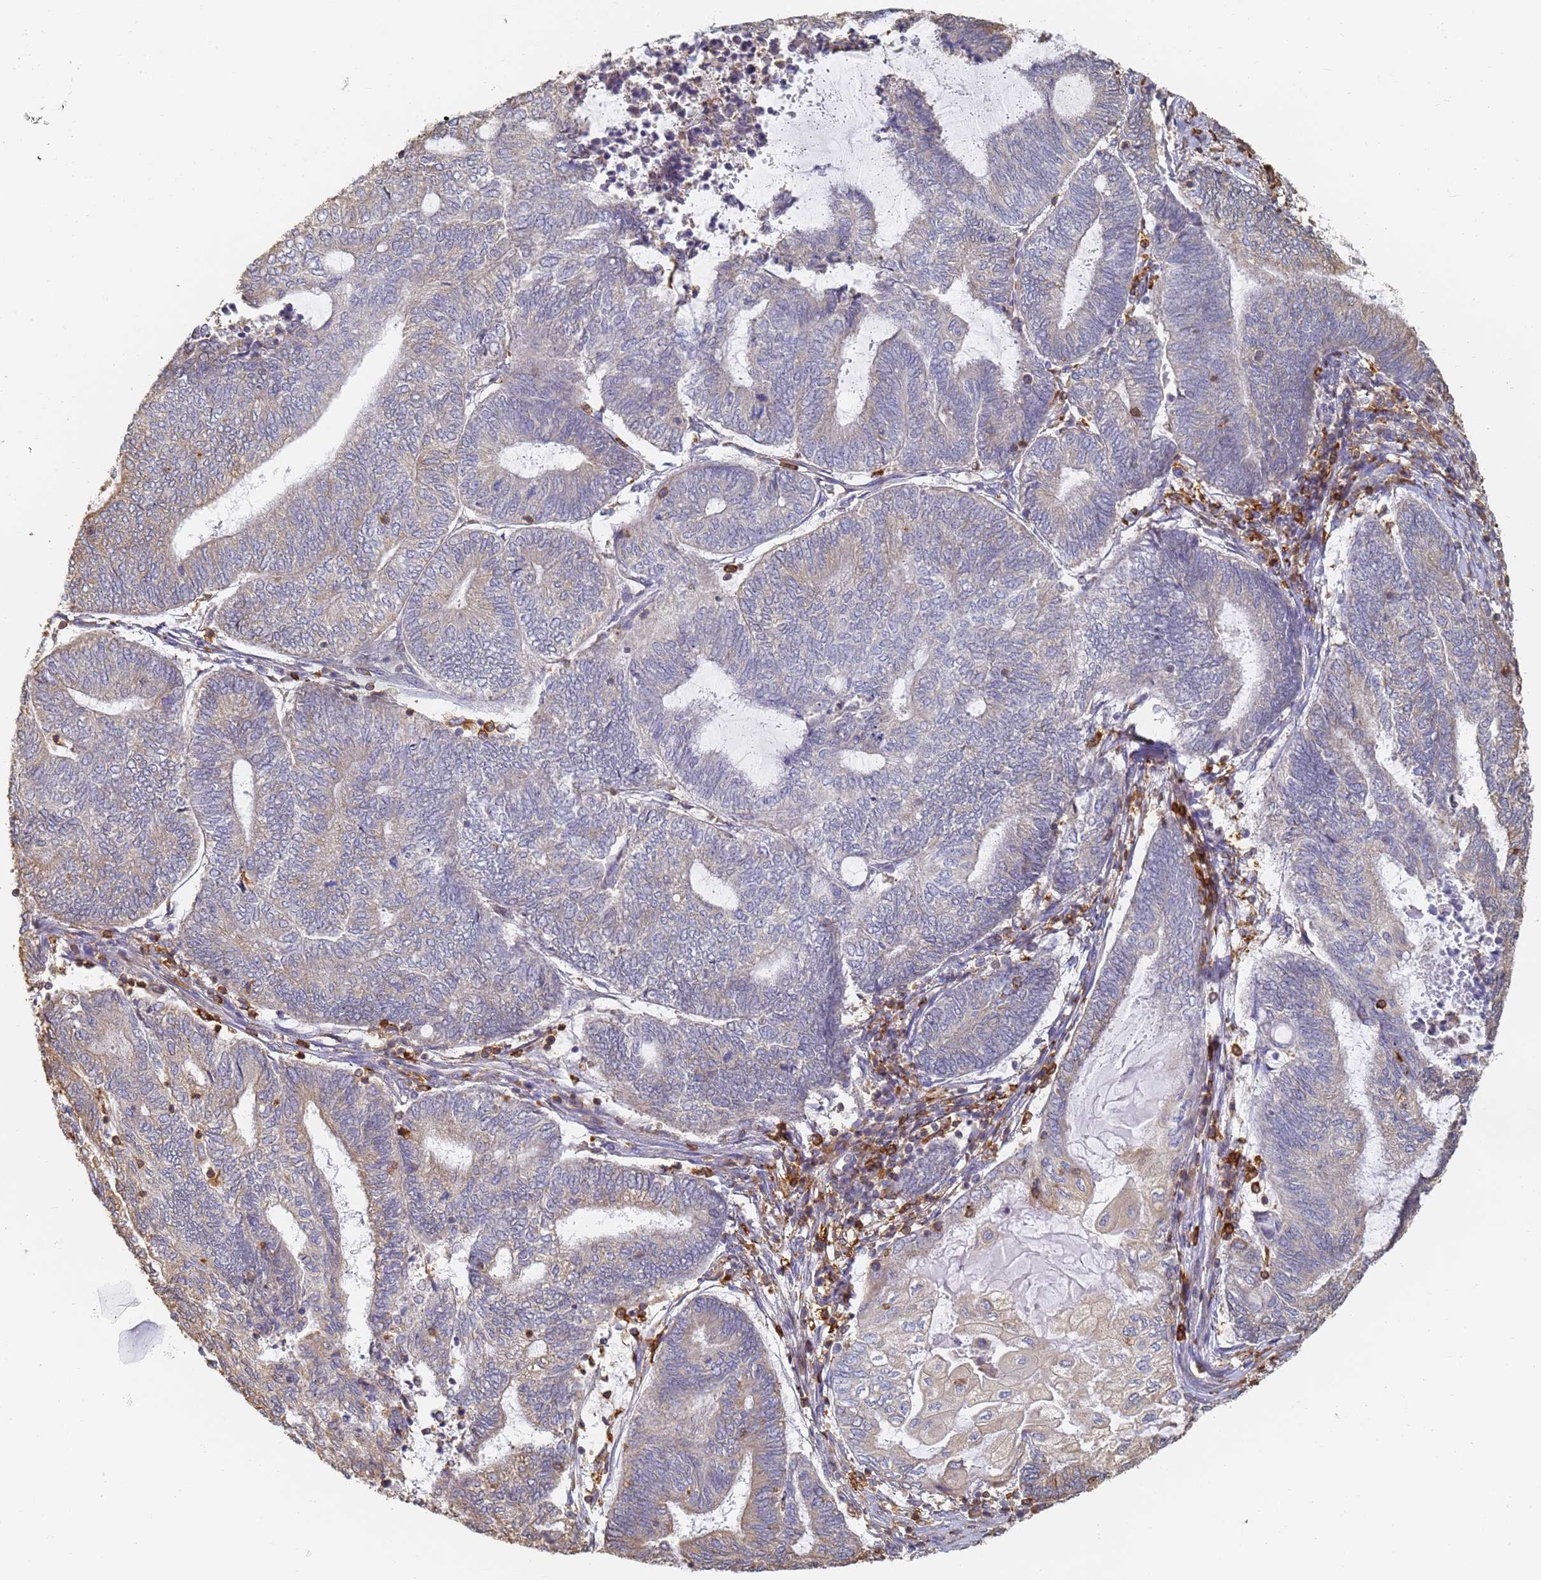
{"staining": {"intensity": "negative", "quantity": "none", "location": "none"}, "tissue": "endometrial cancer", "cell_type": "Tumor cells", "image_type": "cancer", "snomed": [{"axis": "morphology", "description": "Adenocarcinoma, NOS"}, {"axis": "topography", "description": "Uterus"}, {"axis": "topography", "description": "Endometrium"}], "caption": "Tumor cells are negative for brown protein staining in endometrial cancer (adenocarcinoma).", "gene": "BIN2", "patient": {"sex": "female", "age": 70}}